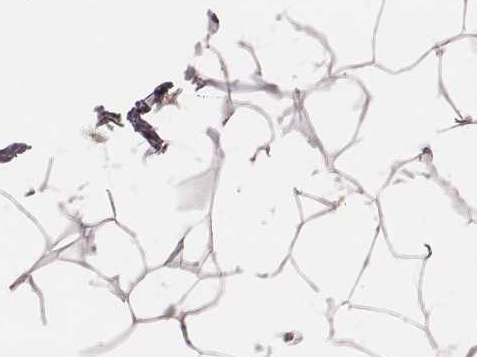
{"staining": {"intensity": "negative", "quantity": "none", "location": "none"}, "tissue": "breast", "cell_type": "Adipocytes", "image_type": "normal", "snomed": [{"axis": "morphology", "description": "Normal tissue, NOS"}, {"axis": "topography", "description": "Breast"}], "caption": "Histopathology image shows no protein positivity in adipocytes of normal breast.", "gene": "IL5", "patient": {"sex": "female", "age": 32}}